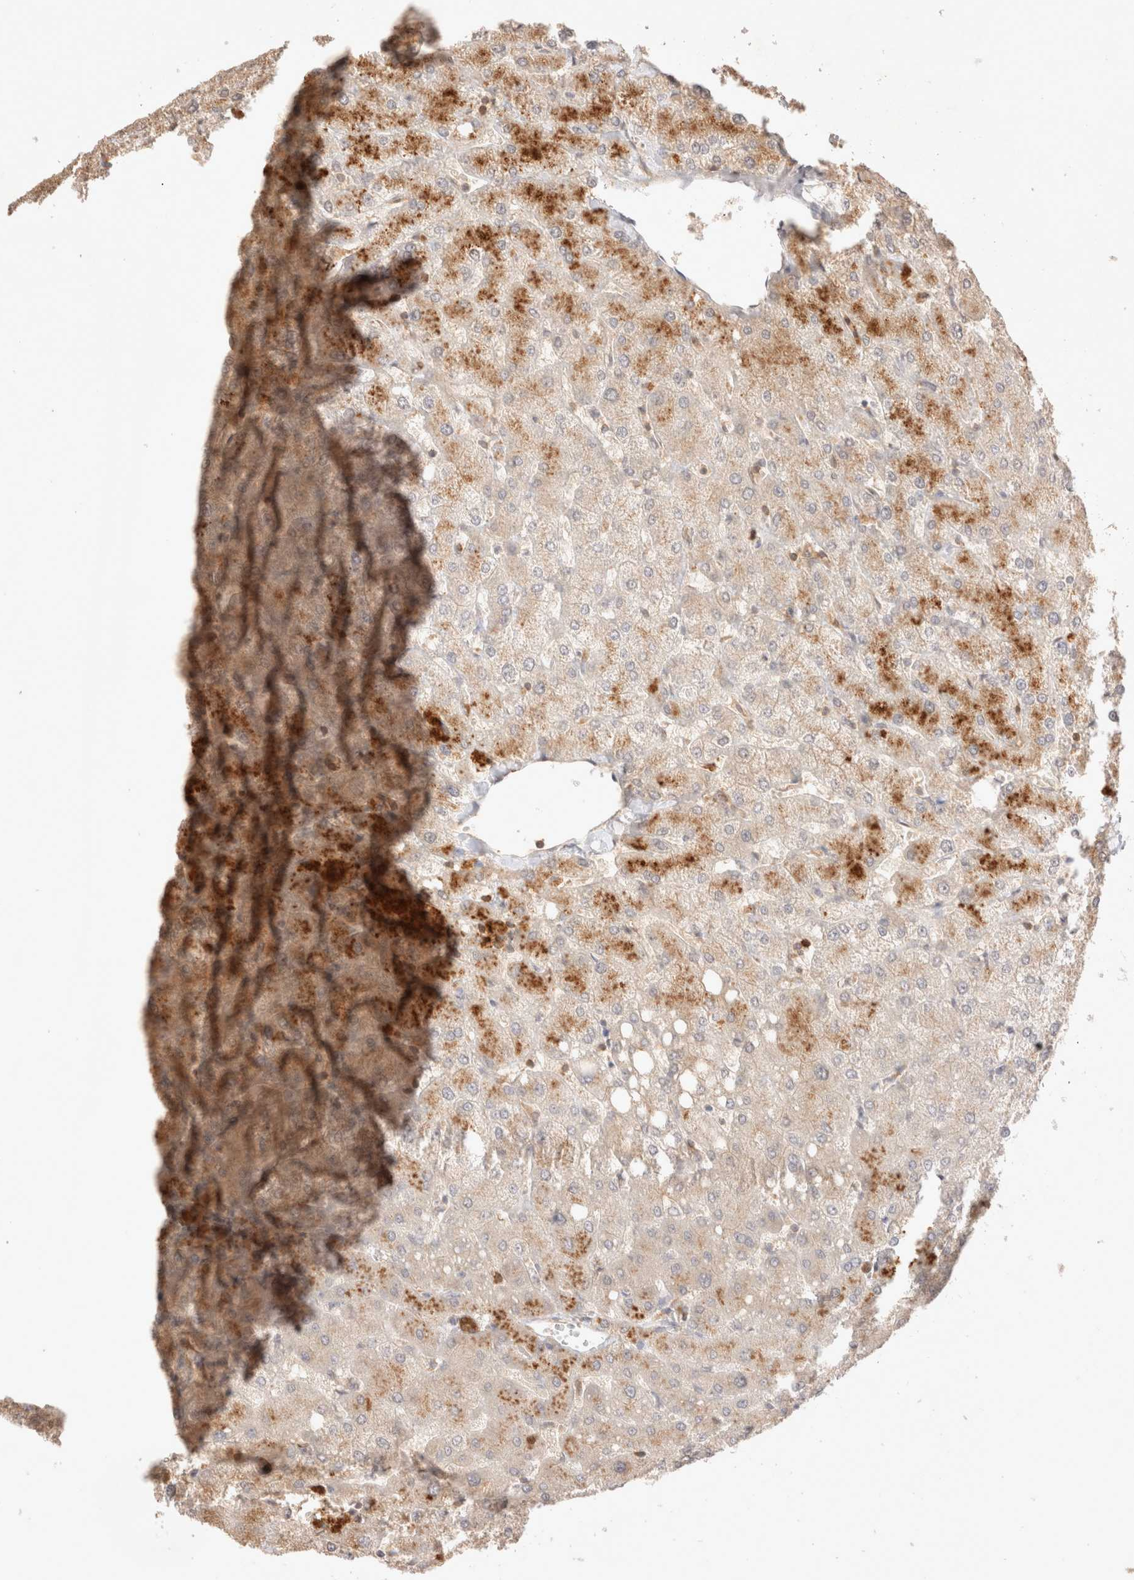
{"staining": {"intensity": "moderate", "quantity": "<25%", "location": "cytoplasmic/membranous"}, "tissue": "liver", "cell_type": "Cholangiocytes", "image_type": "normal", "snomed": [{"axis": "morphology", "description": "Normal tissue, NOS"}, {"axis": "topography", "description": "Liver"}], "caption": "Moderate cytoplasmic/membranous staining for a protein is identified in approximately <25% of cholangiocytes of benign liver using immunohistochemistry.", "gene": "STARD10", "patient": {"sex": "female", "age": 54}}